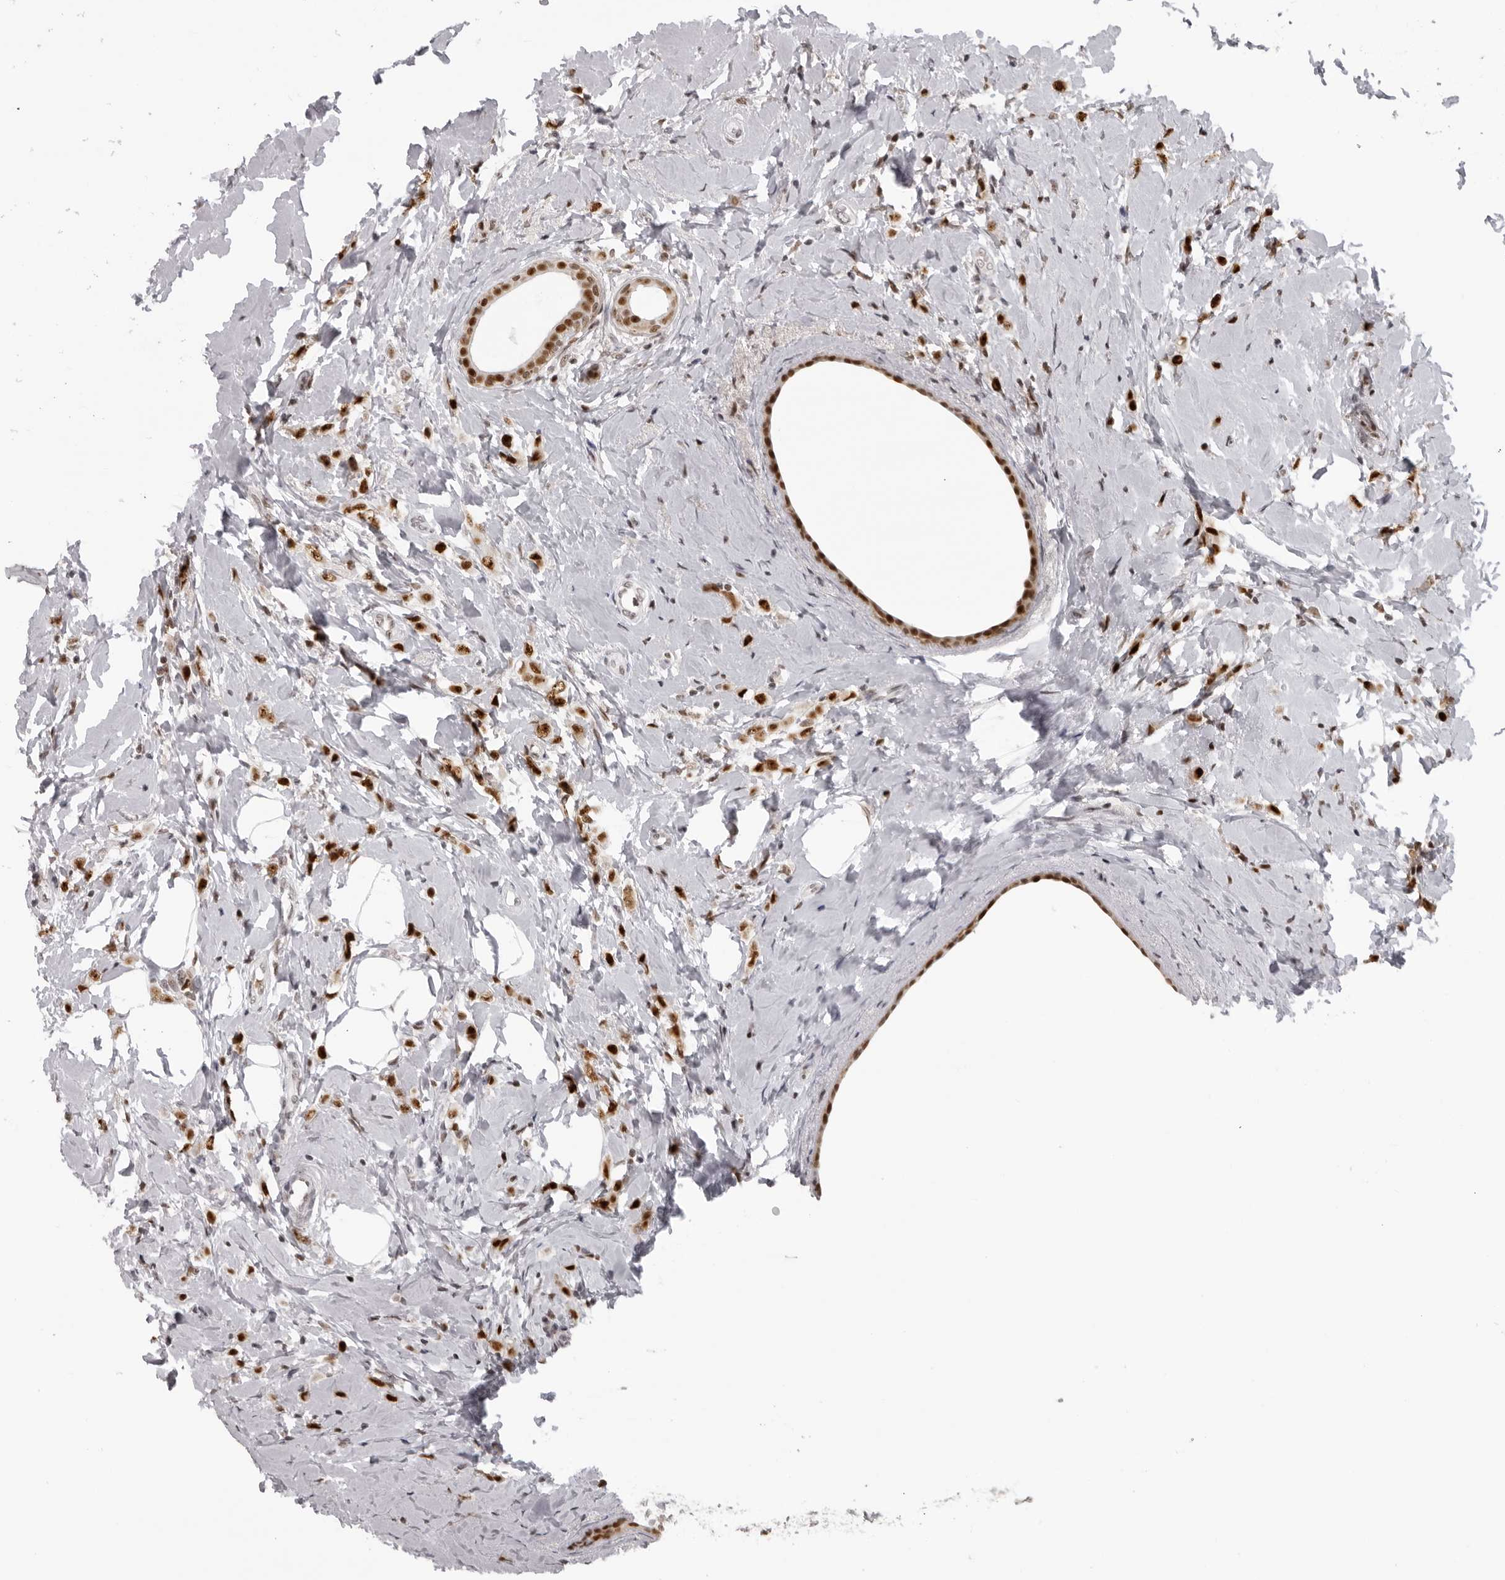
{"staining": {"intensity": "strong", "quantity": ">75%", "location": "nuclear"}, "tissue": "breast cancer", "cell_type": "Tumor cells", "image_type": "cancer", "snomed": [{"axis": "morphology", "description": "Lobular carcinoma"}, {"axis": "topography", "description": "Breast"}], "caption": "A brown stain labels strong nuclear staining of a protein in breast cancer (lobular carcinoma) tumor cells. (DAB IHC with brightfield microscopy, high magnification).", "gene": "HEXIM2", "patient": {"sex": "female", "age": 47}}